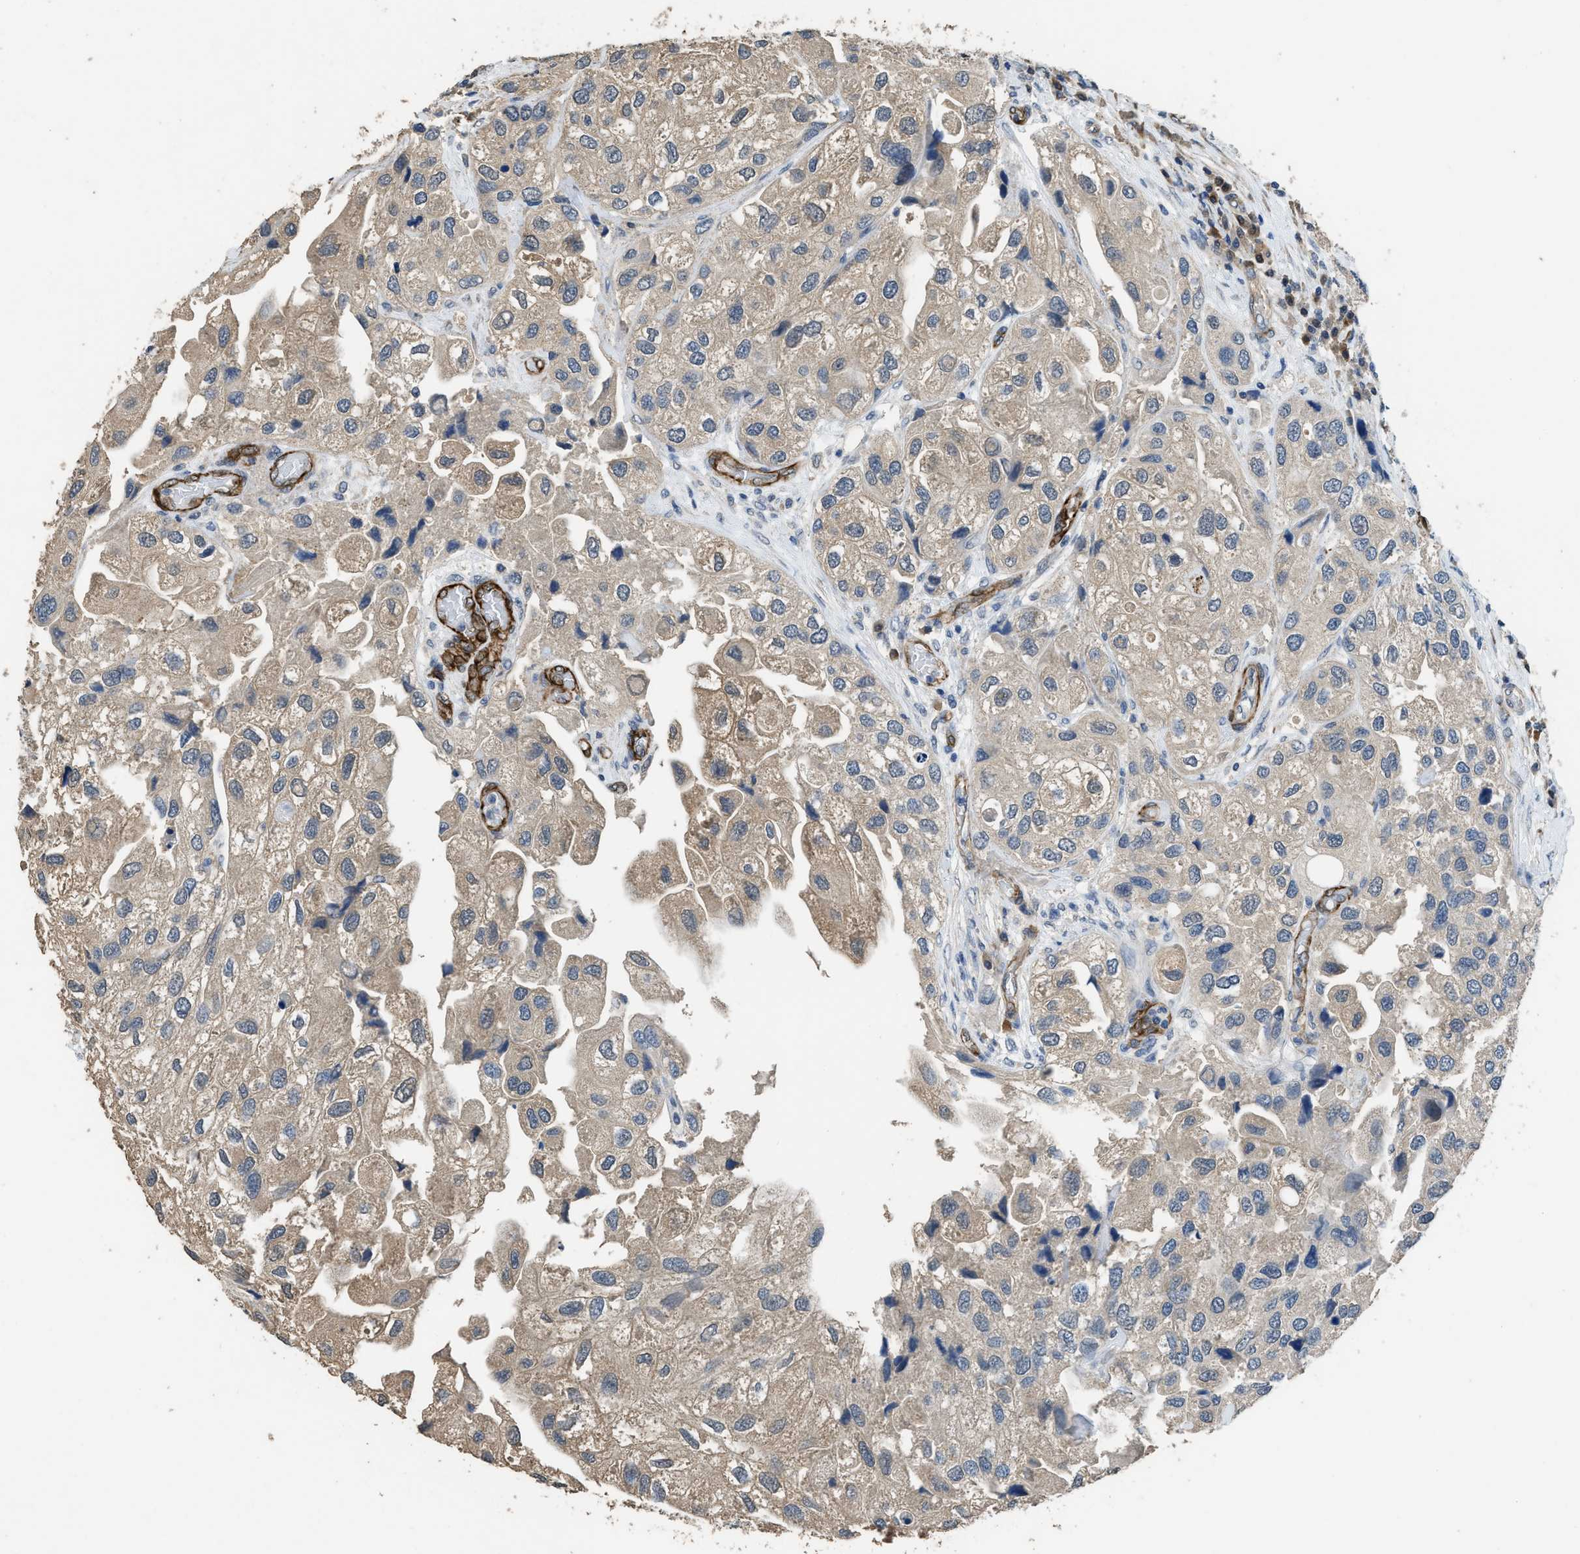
{"staining": {"intensity": "moderate", "quantity": ">75%", "location": "cytoplasmic/membranous"}, "tissue": "urothelial cancer", "cell_type": "Tumor cells", "image_type": "cancer", "snomed": [{"axis": "morphology", "description": "Urothelial carcinoma, High grade"}, {"axis": "topography", "description": "Urinary bladder"}], "caption": "The image displays immunohistochemical staining of urothelial cancer. There is moderate cytoplasmic/membranous expression is appreciated in approximately >75% of tumor cells.", "gene": "SYNM", "patient": {"sex": "female", "age": 64}}